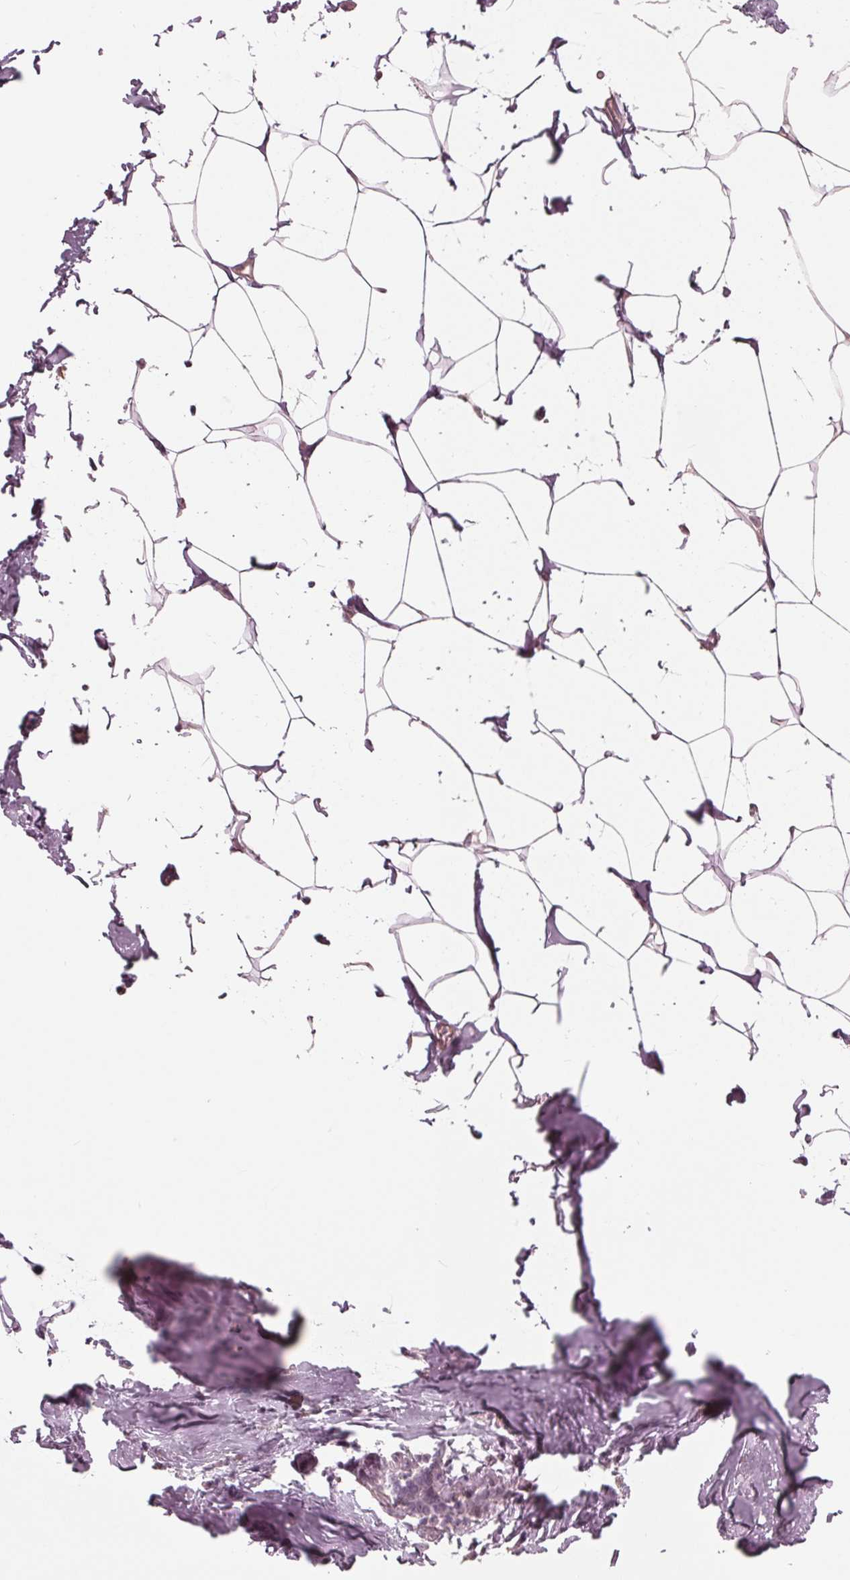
{"staining": {"intensity": "negative", "quantity": "none", "location": "none"}, "tissue": "breast", "cell_type": "Adipocytes", "image_type": "normal", "snomed": [{"axis": "morphology", "description": "Normal tissue, NOS"}, {"axis": "topography", "description": "Breast"}], "caption": "Immunohistochemical staining of normal human breast shows no significant positivity in adipocytes.", "gene": "ING3", "patient": {"sex": "female", "age": 32}}